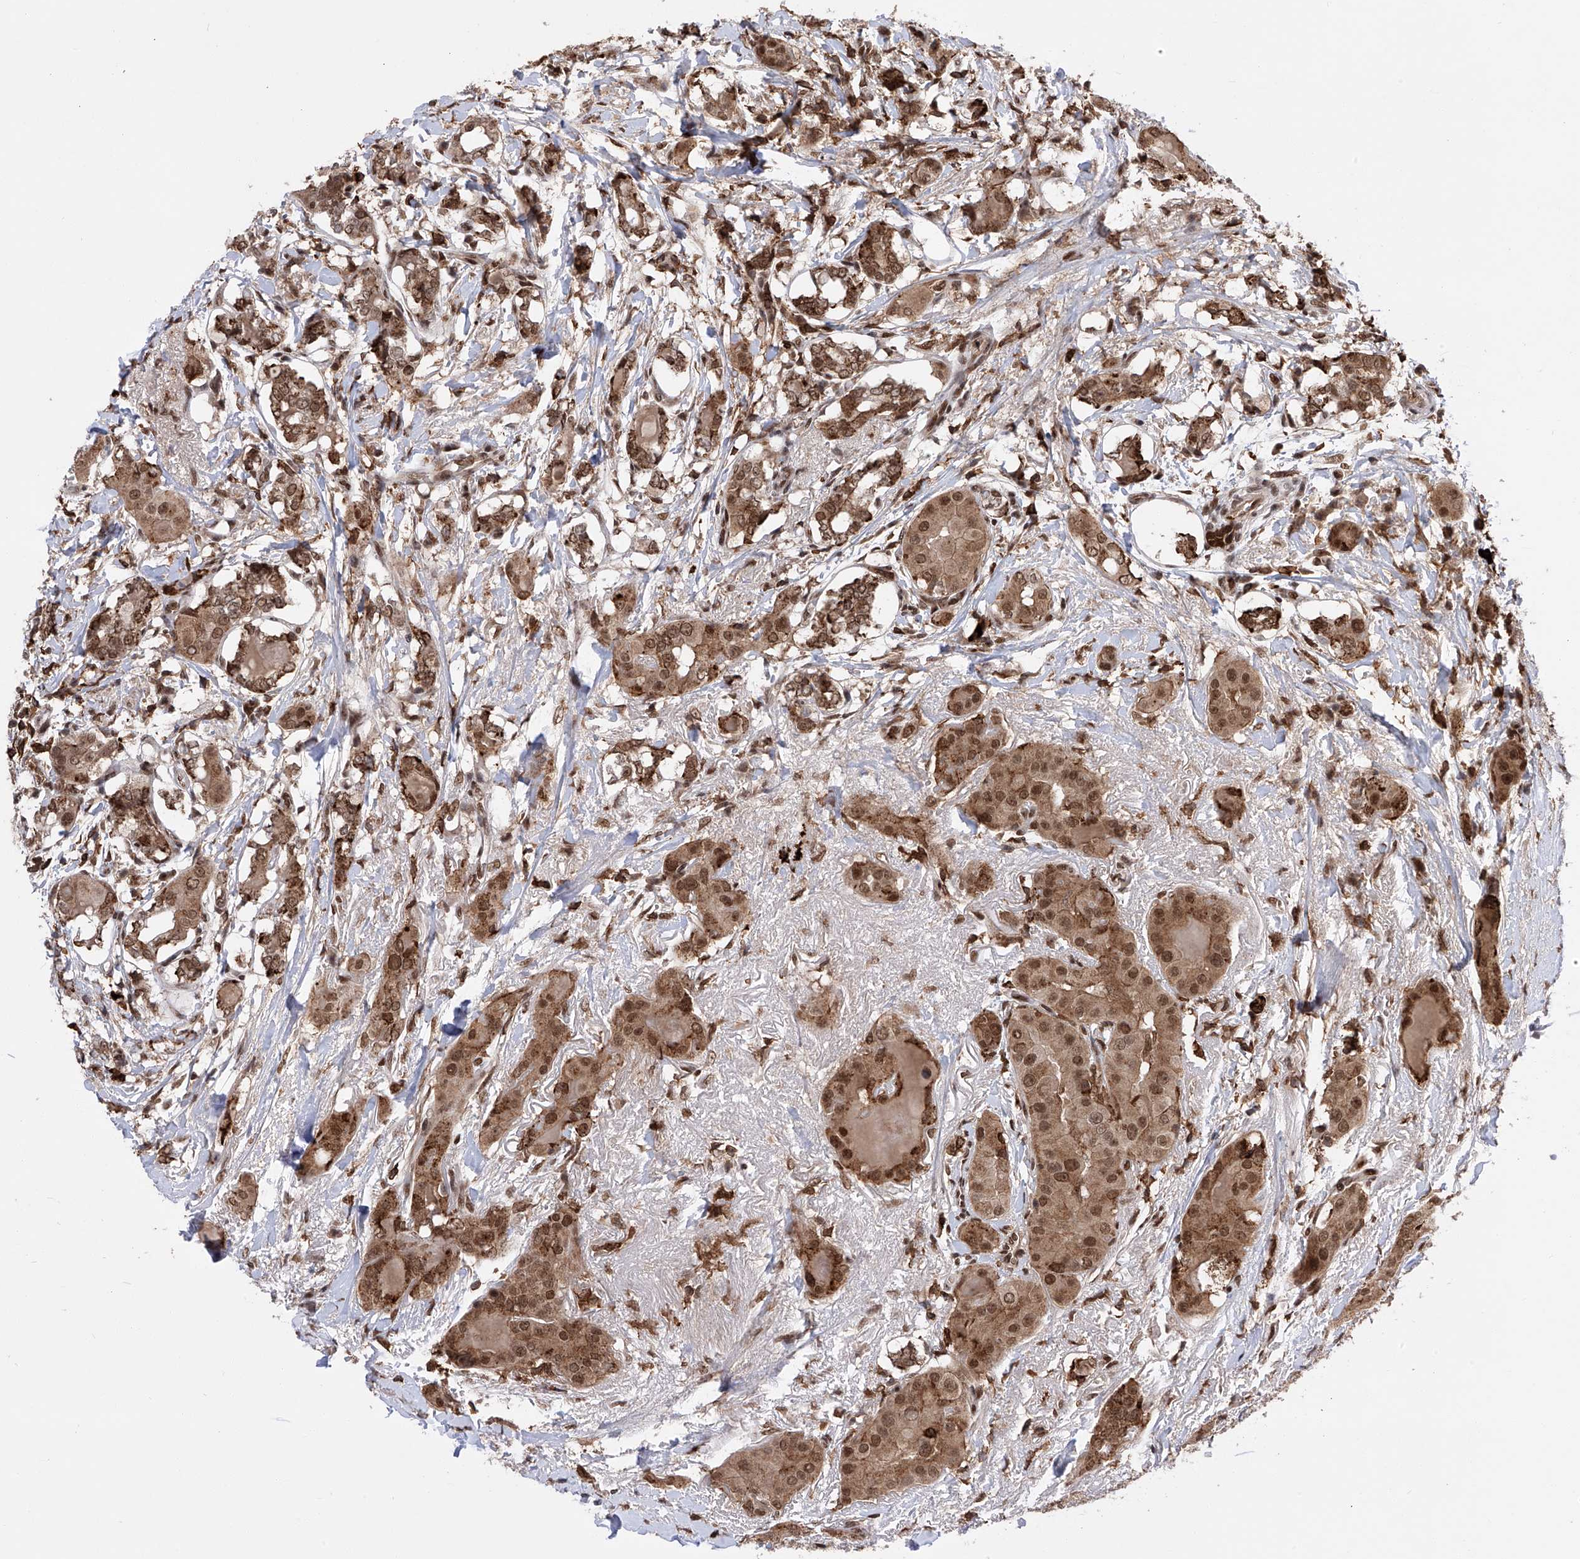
{"staining": {"intensity": "moderate", "quantity": ">75%", "location": "cytoplasmic/membranous,nuclear"}, "tissue": "thyroid cancer", "cell_type": "Tumor cells", "image_type": "cancer", "snomed": [{"axis": "morphology", "description": "Papillary adenocarcinoma, NOS"}, {"axis": "topography", "description": "Thyroid gland"}], "caption": "Protein analysis of thyroid cancer (papillary adenocarcinoma) tissue demonstrates moderate cytoplasmic/membranous and nuclear staining in approximately >75% of tumor cells.", "gene": "ZNF280D", "patient": {"sex": "male", "age": 33}}